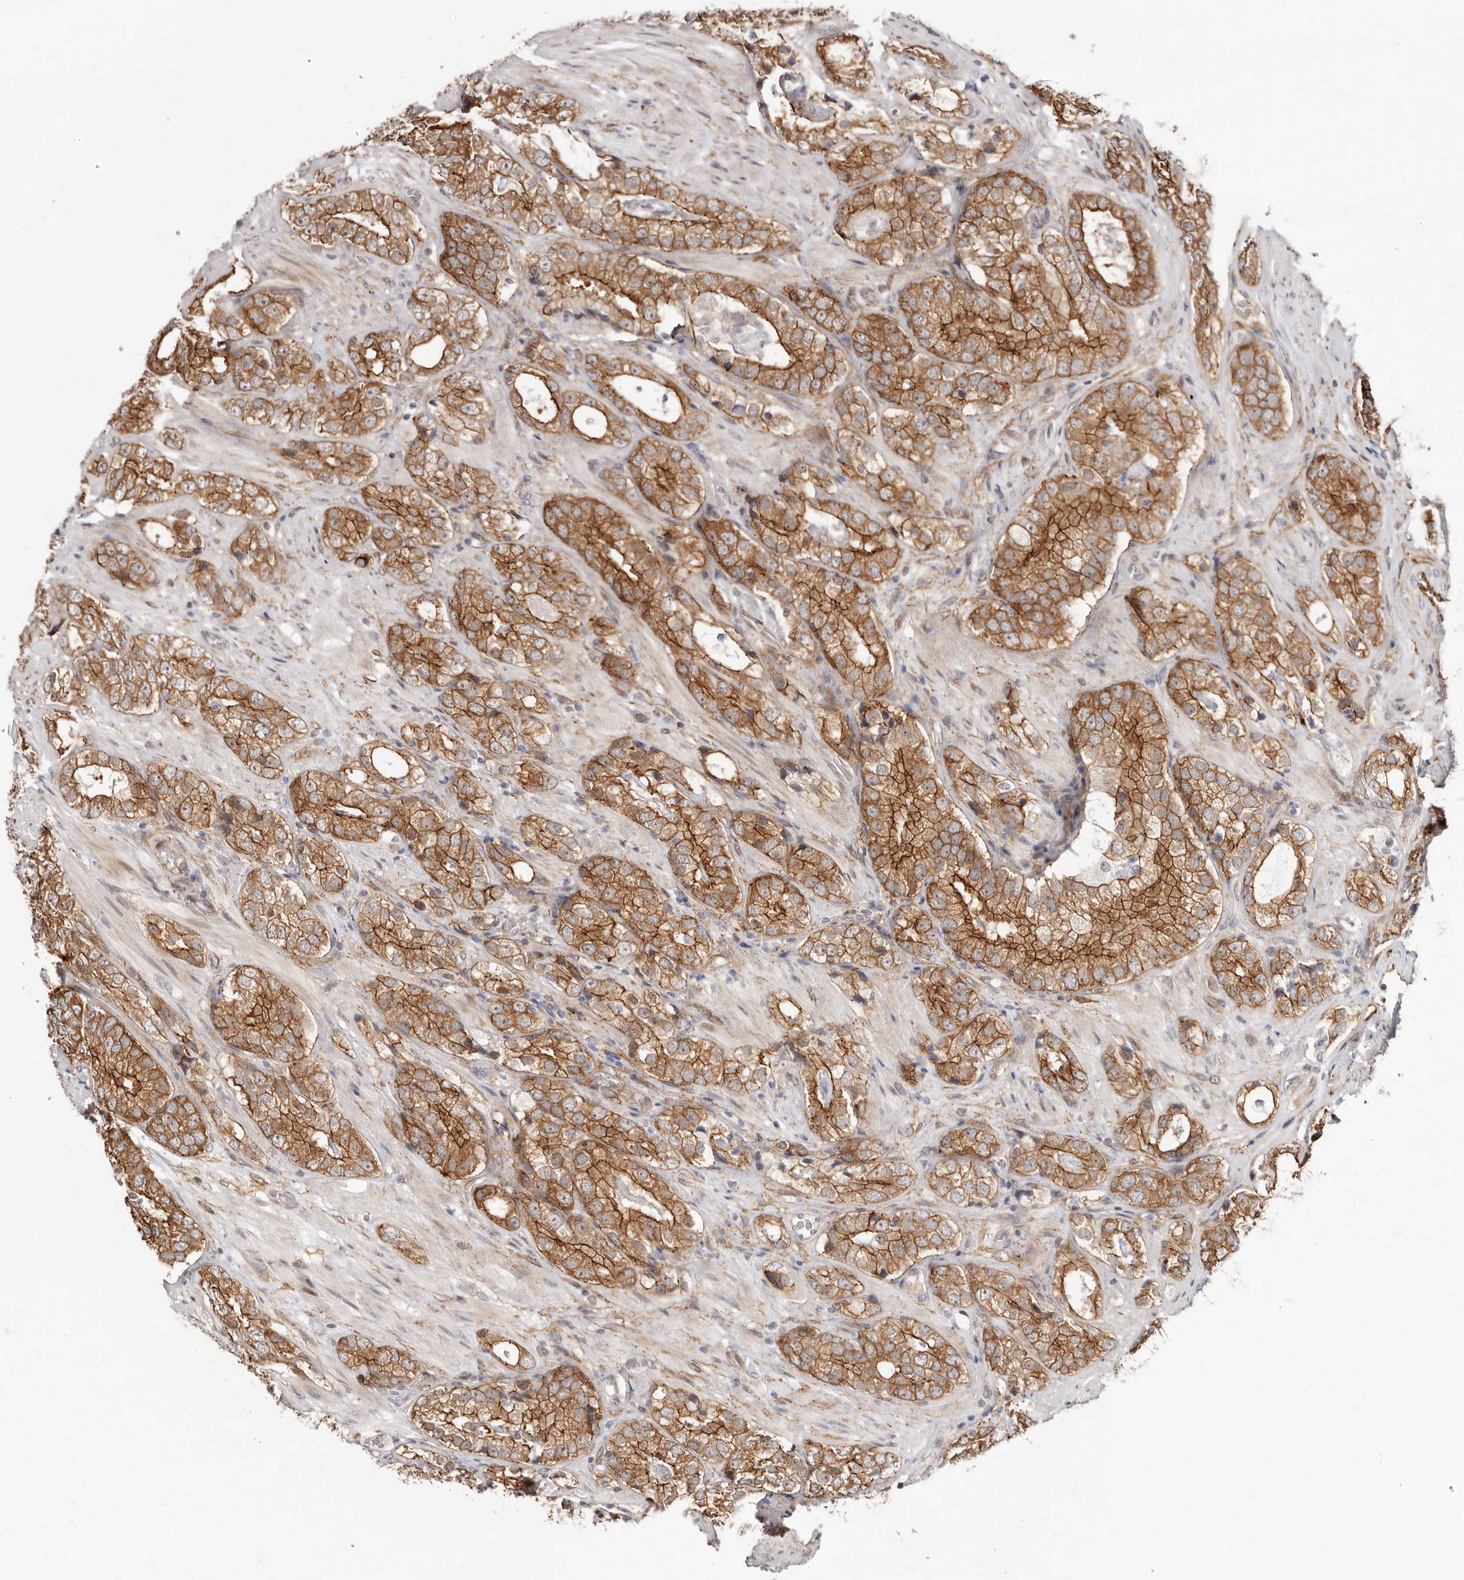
{"staining": {"intensity": "moderate", "quantity": ">75%", "location": "cytoplasmic/membranous"}, "tissue": "prostate cancer", "cell_type": "Tumor cells", "image_type": "cancer", "snomed": [{"axis": "morphology", "description": "Adenocarcinoma, High grade"}, {"axis": "topography", "description": "Prostate"}], "caption": "The photomicrograph demonstrates a brown stain indicating the presence of a protein in the cytoplasmic/membranous of tumor cells in adenocarcinoma (high-grade) (prostate). (DAB IHC with brightfield microscopy, high magnification).", "gene": "SZT2", "patient": {"sex": "male", "age": 56}}